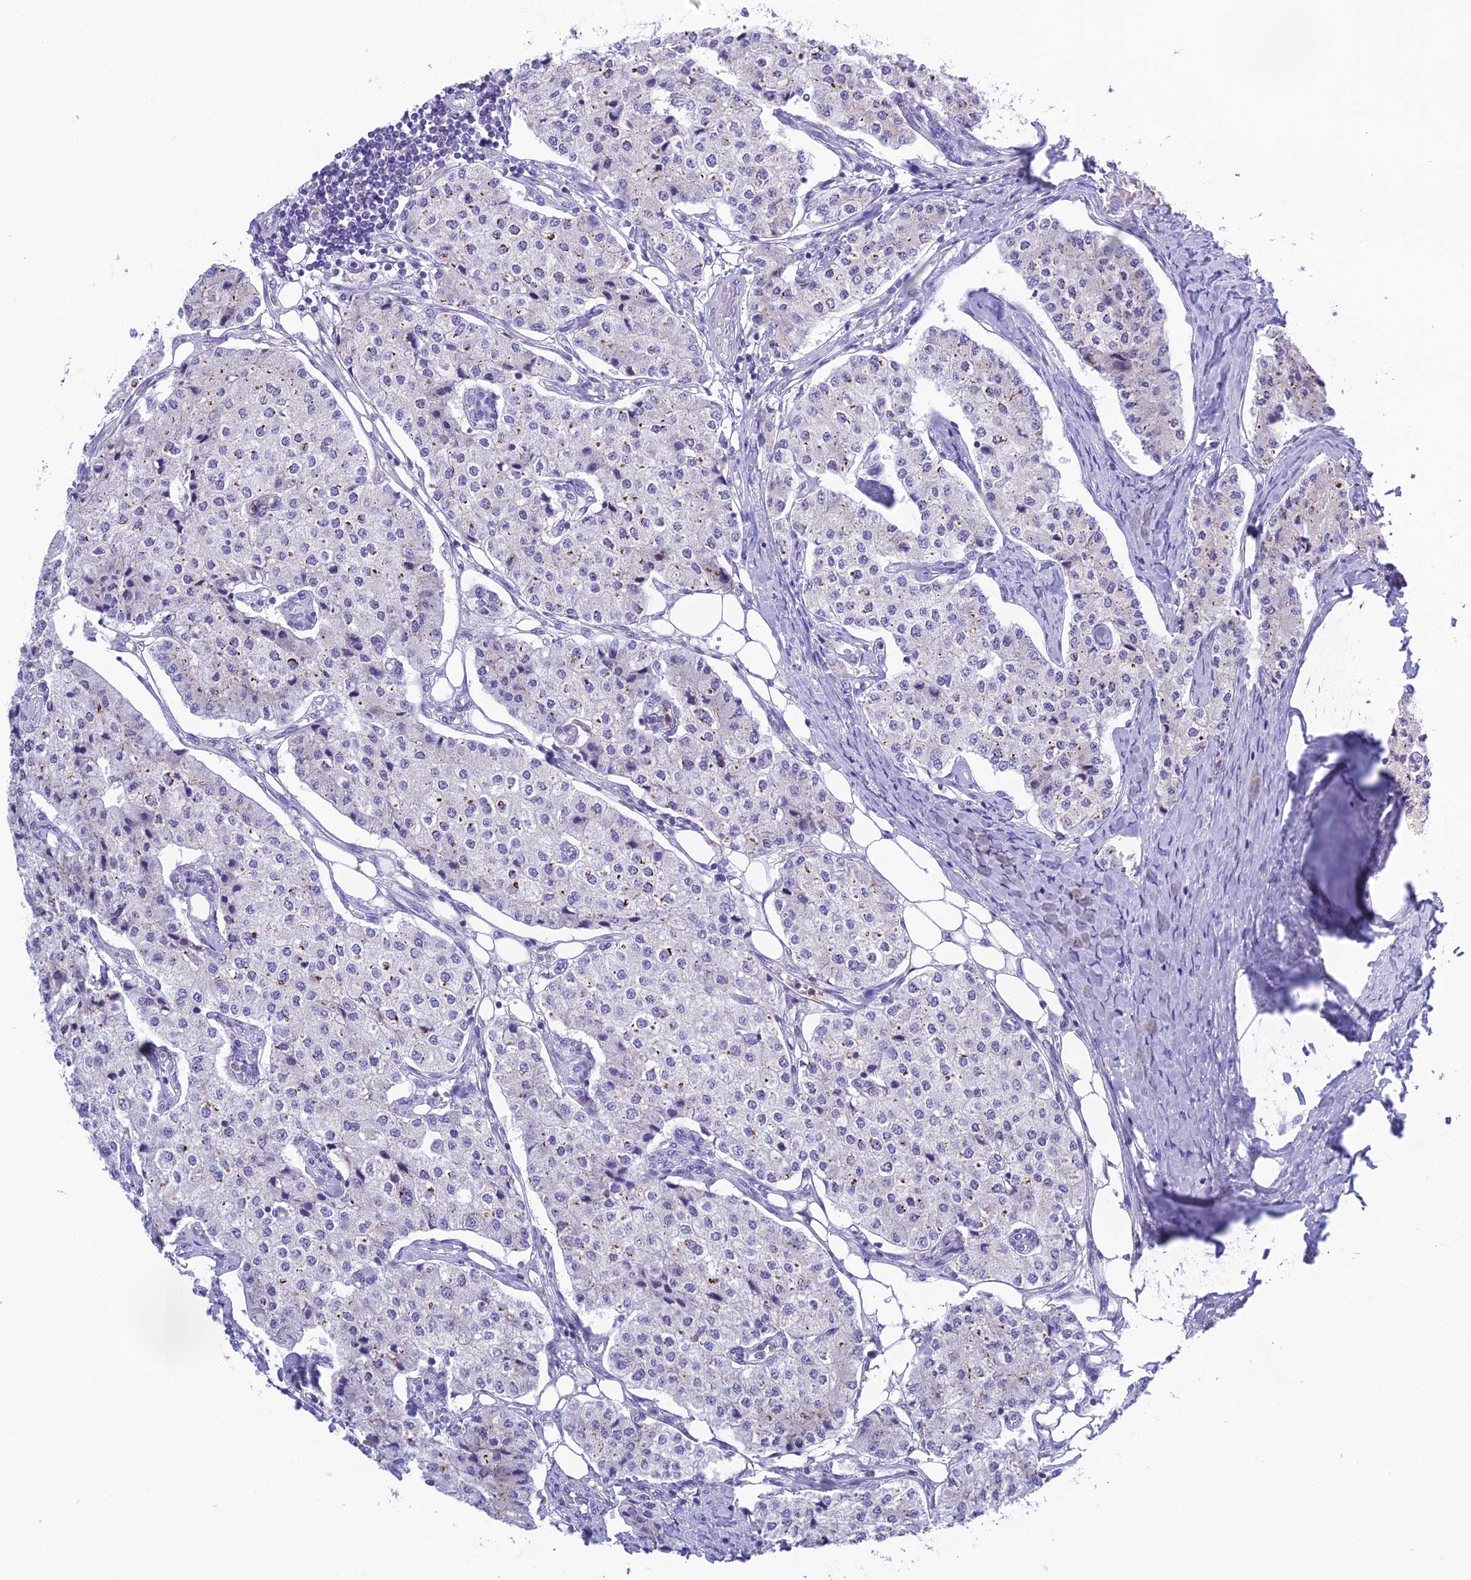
{"staining": {"intensity": "negative", "quantity": "none", "location": "none"}, "tissue": "carcinoid", "cell_type": "Tumor cells", "image_type": "cancer", "snomed": [{"axis": "morphology", "description": "Carcinoid, malignant, NOS"}, {"axis": "topography", "description": "Colon"}], "caption": "DAB (3,3'-diaminobenzidine) immunohistochemical staining of malignant carcinoid exhibits no significant expression in tumor cells.", "gene": "KIAA0408", "patient": {"sex": "female", "age": 52}}